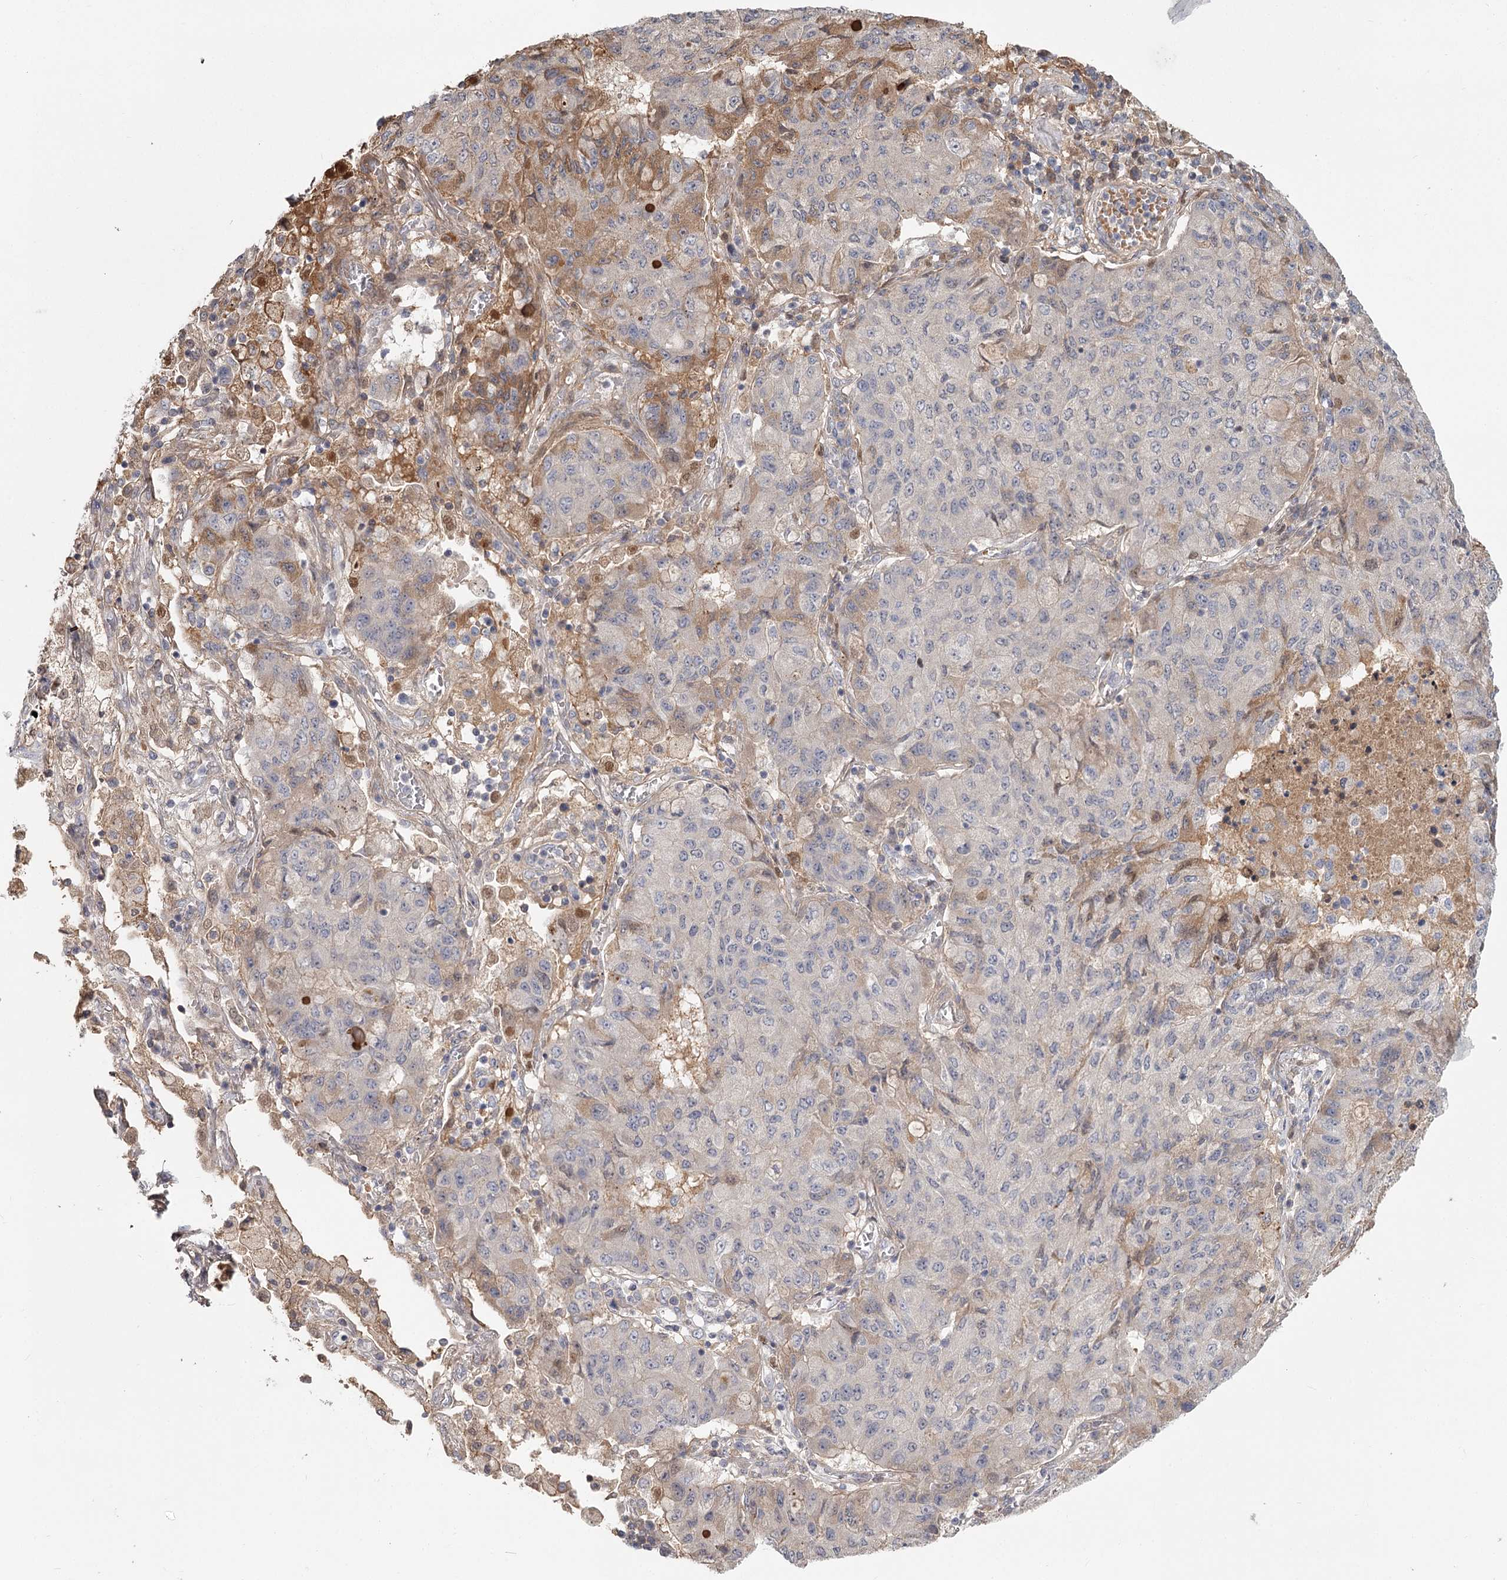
{"staining": {"intensity": "moderate", "quantity": "<25%", "location": "cytoplasmic/membranous"}, "tissue": "lung cancer", "cell_type": "Tumor cells", "image_type": "cancer", "snomed": [{"axis": "morphology", "description": "Squamous cell carcinoma, NOS"}, {"axis": "topography", "description": "Lung"}], "caption": "A brown stain shows moderate cytoplasmic/membranous positivity of a protein in lung cancer (squamous cell carcinoma) tumor cells.", "gene": "DHRS9", "patient": {"sex": "male", "age": 74}}